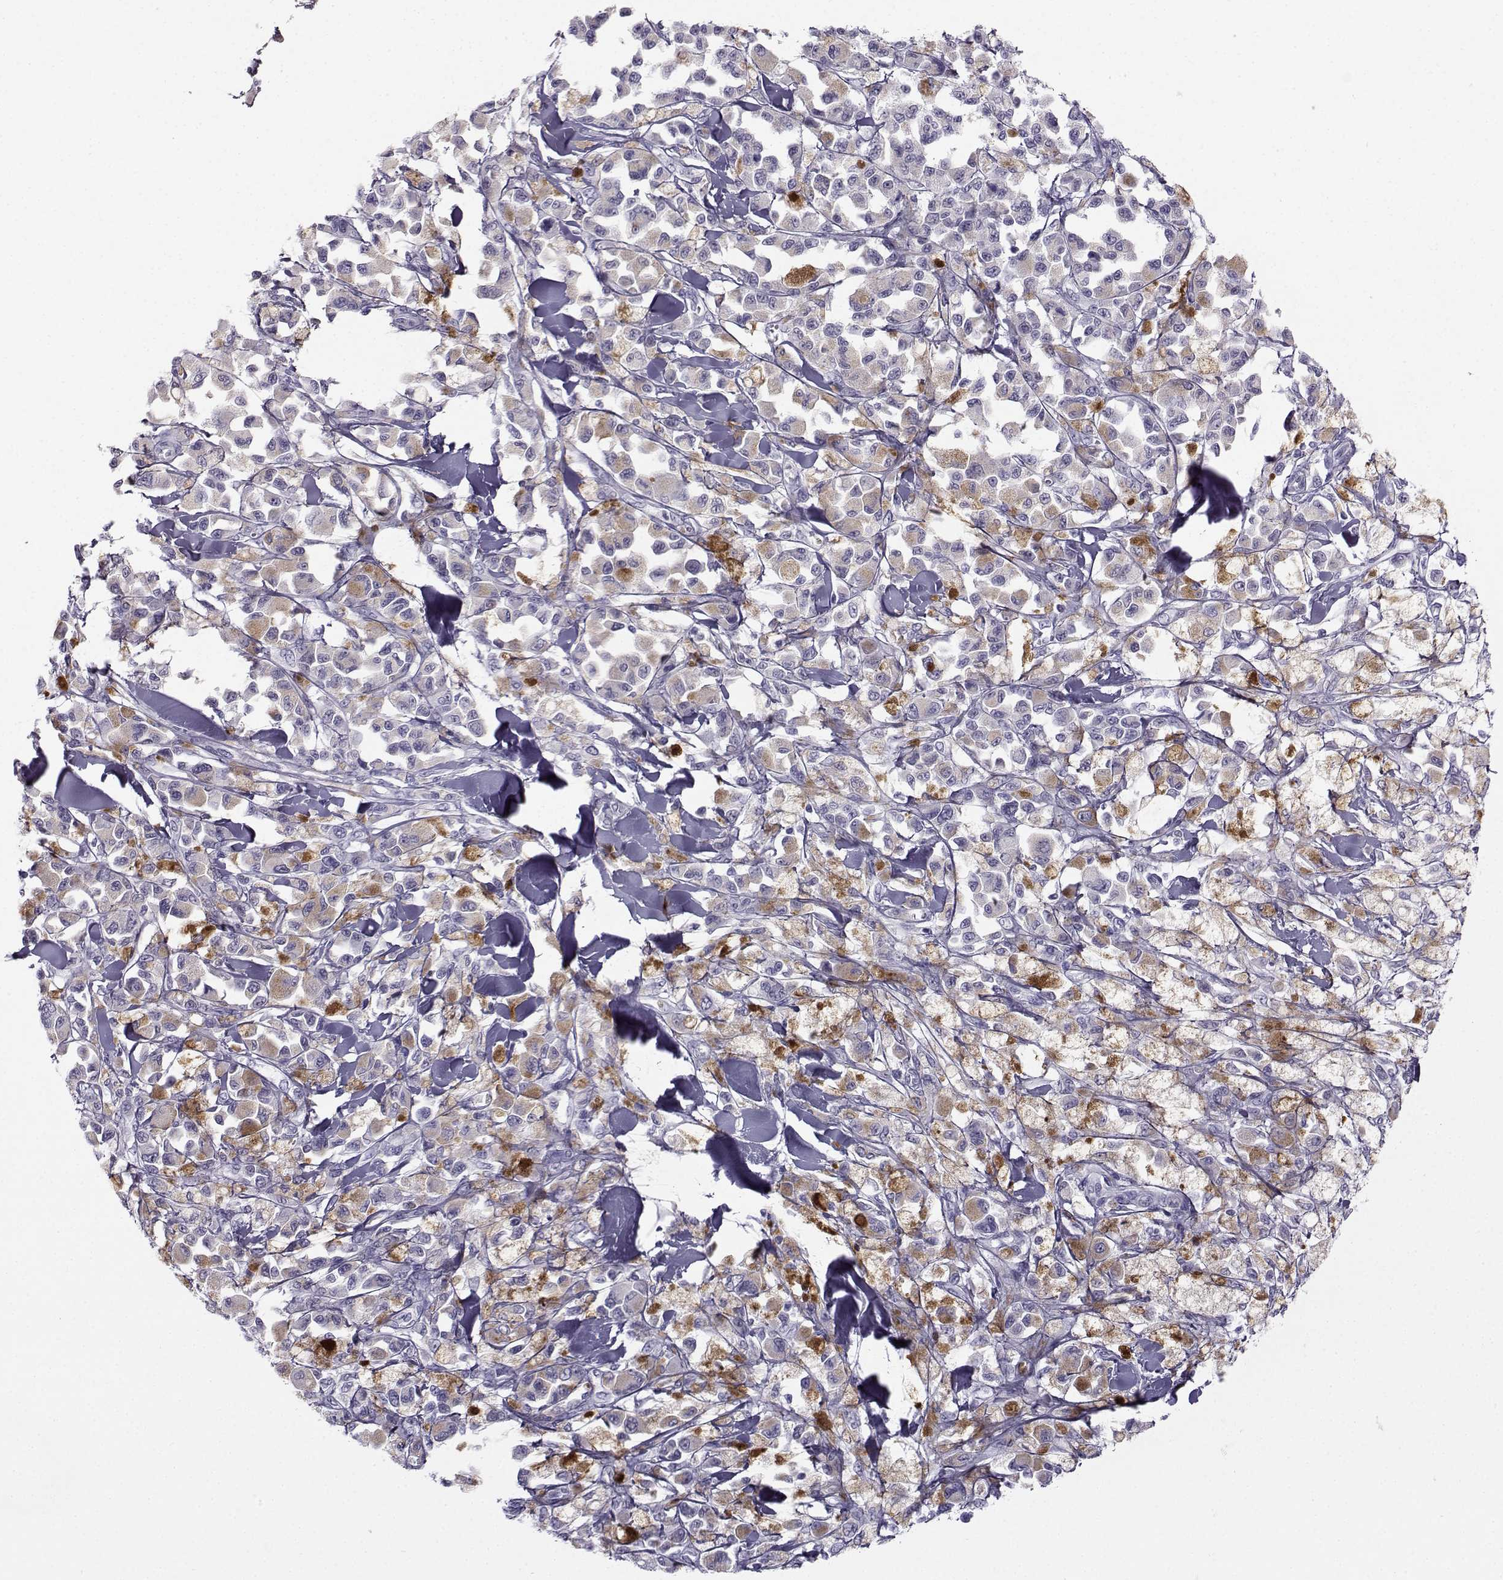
{"staining": {"intensity": "negative", "quantity": "none", "location": "none"}, "tissue": "melanoma", "cell_type": "Tumor cells", "image_type": "cancer", "snomed": [{"axis": "morphology", "description": "Malignant melanoma, NOS"}, {"axis": "topography", "description": "Skin"}], "caption": "An immunohistochemistry (IHC) histopathology image of melanoma is shown. There is no staining in tumor cells of melanoma. (DAB (3,3'-diaminobenzidine) immunohistochemistry visualized using brightfield microscopy, high magnification).", "gene": "ARMC2", "patient": {"sex": "female", "age": 58}}